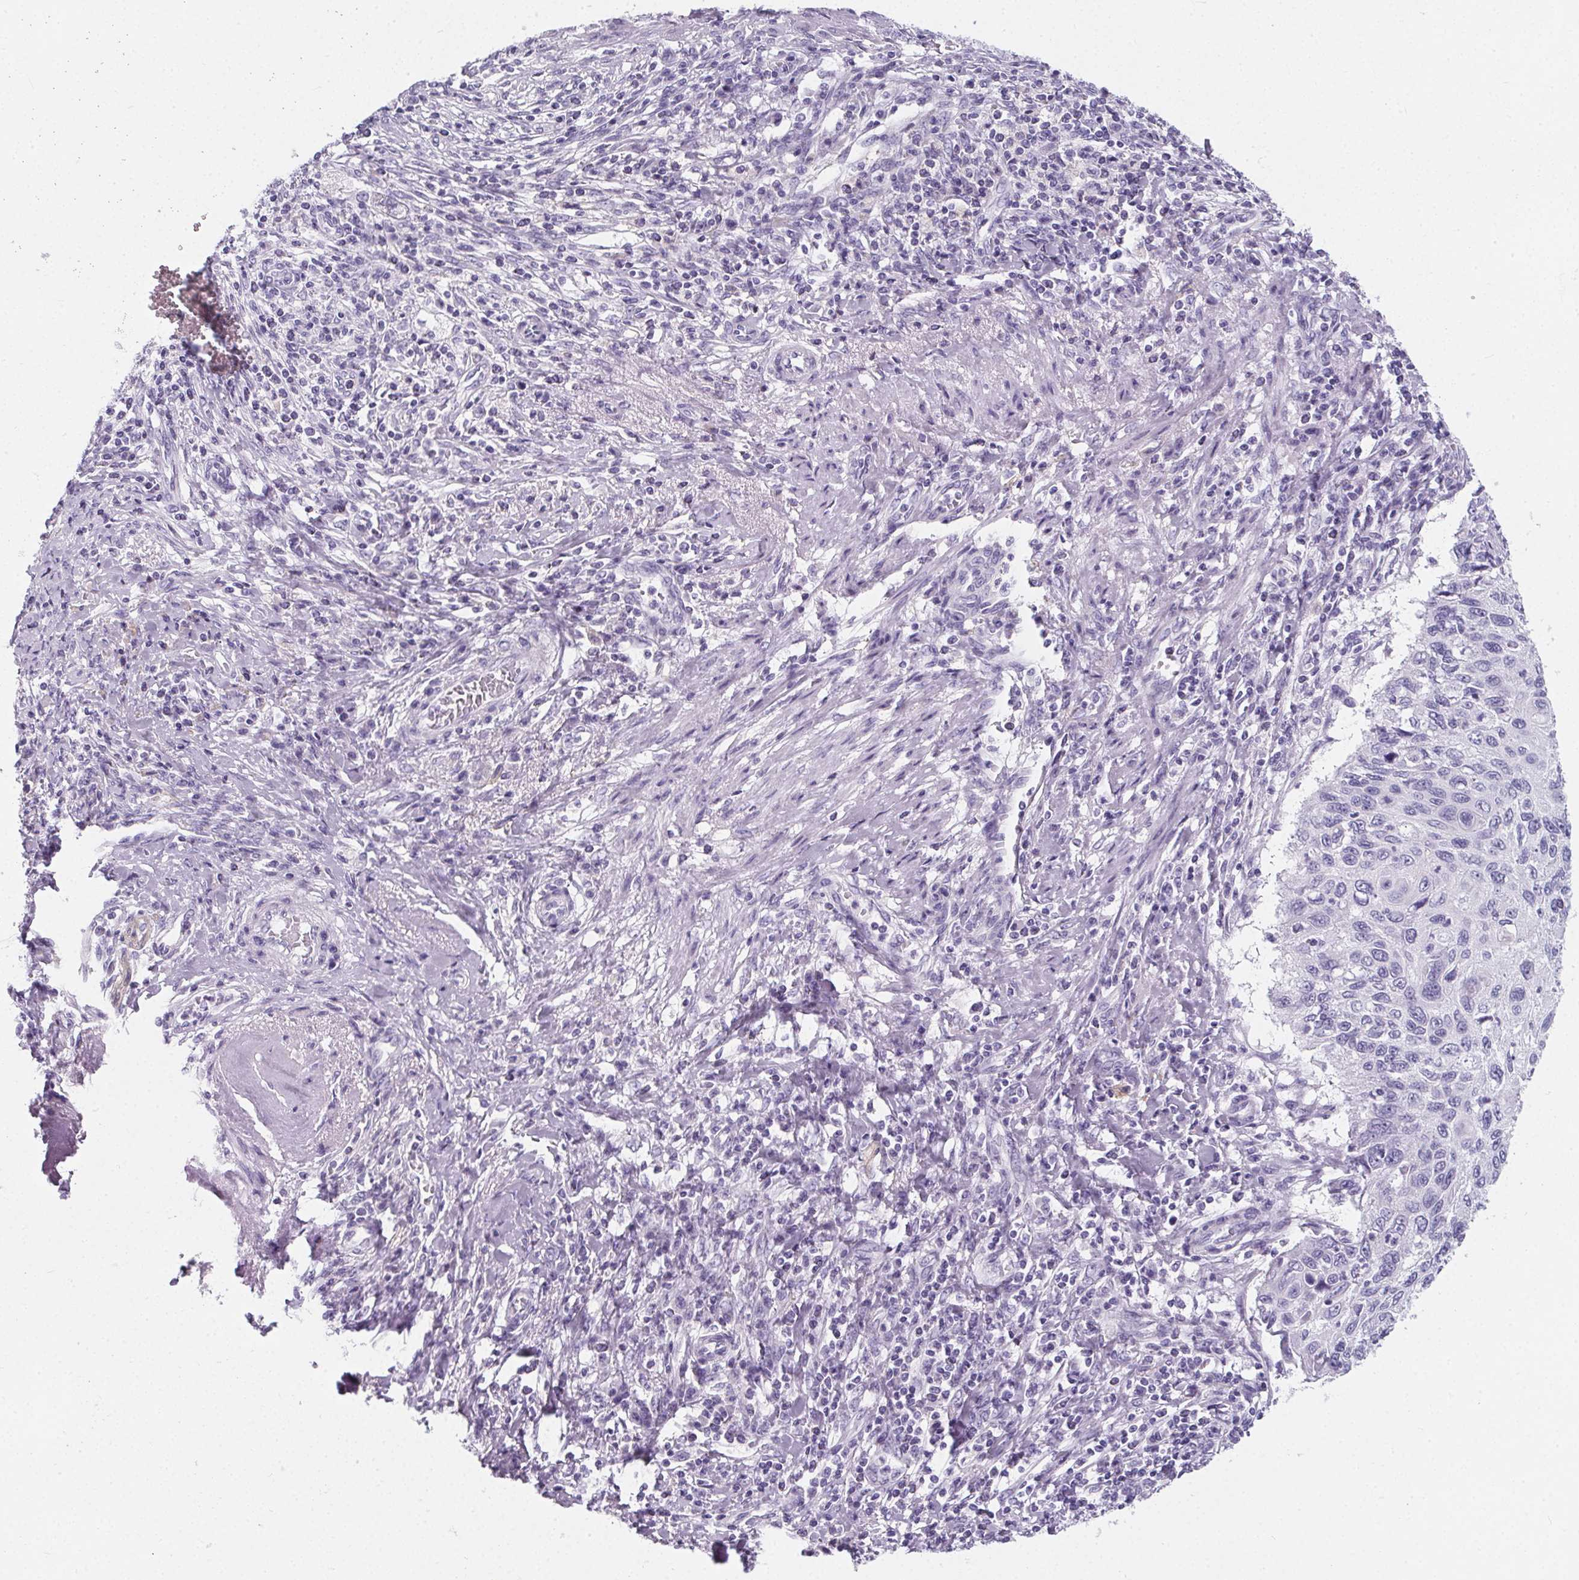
{"staining": {"intensity": "negative", "quantity": "none", "location": "none"}, "tissue": "cervical cancer", "cell_type": "Tumor cells", "image_type": "cancer", "snomed": [{"axis": "morphology", "description": "Squamous cell carcinoma, NOS"}, {"axis": "topography", "description": "Cervix"}], "caption": "This is a micrograph of immunohistochemistry staining of cervical squamous cell carcinoma, which shows no staining in tumor cells.", "gene": "ADRB1", "patient": {"sex": "female", "age": 70}}